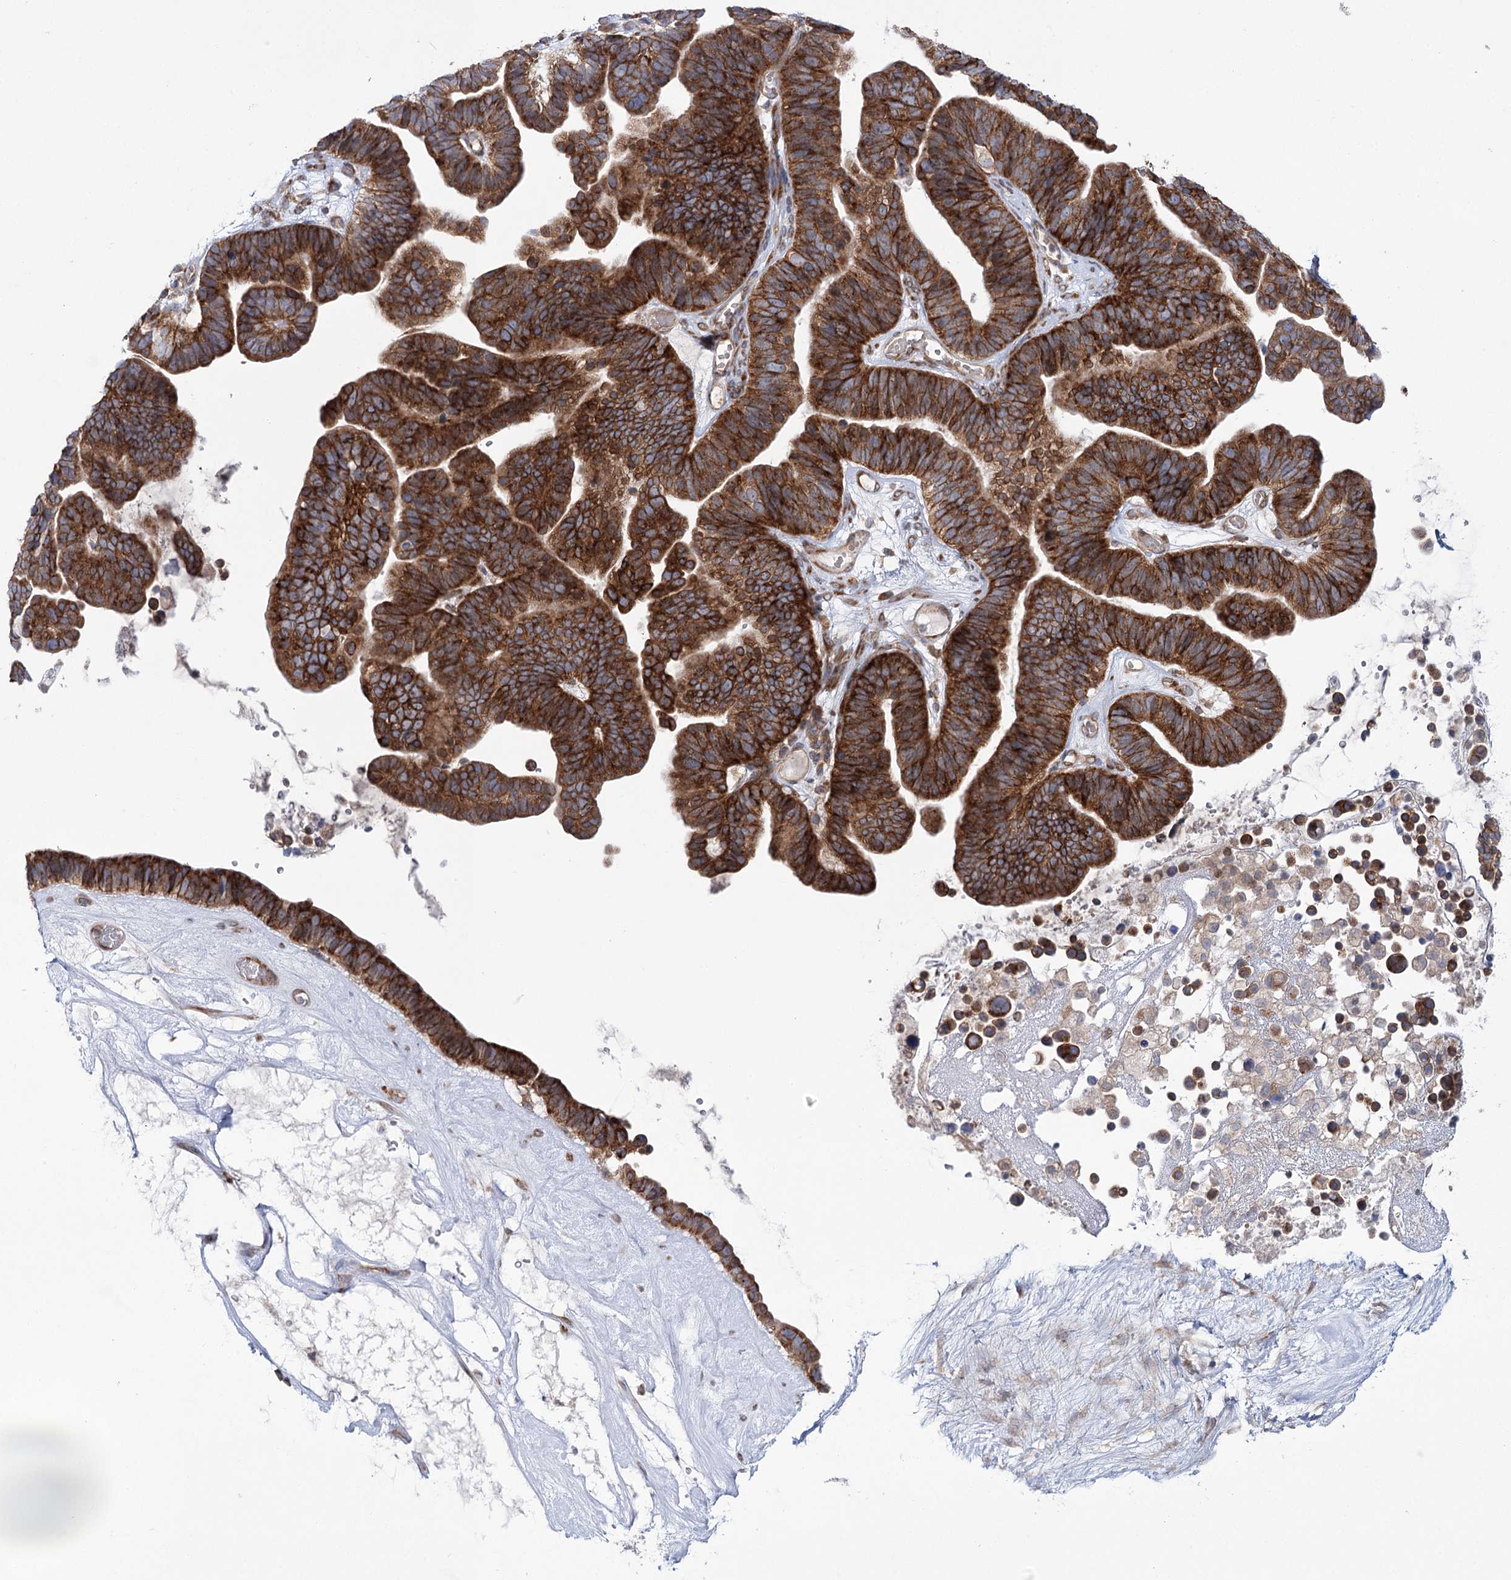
{"staining": {"intensity": "strong", "quantity": ">75%", "location": "cytoplasmic/membranous"}, "tissue": "ovarian cancer", "cell_type": "Tumor cells", "image_type": "cancer", "snomed": [{"axis": "morphology", "description": "Cystadenocarcinoma, serous, NOS"}, {"axis": "topography", "description": "Ovary"}], "caption": "Protein expression analysis of ovarian cancer demonstrates strong cytoplasmic/membranous expression in about >75% of tumor cells.", "gene": "VWA2", "patient": {"sex": "female", "age": 56}}